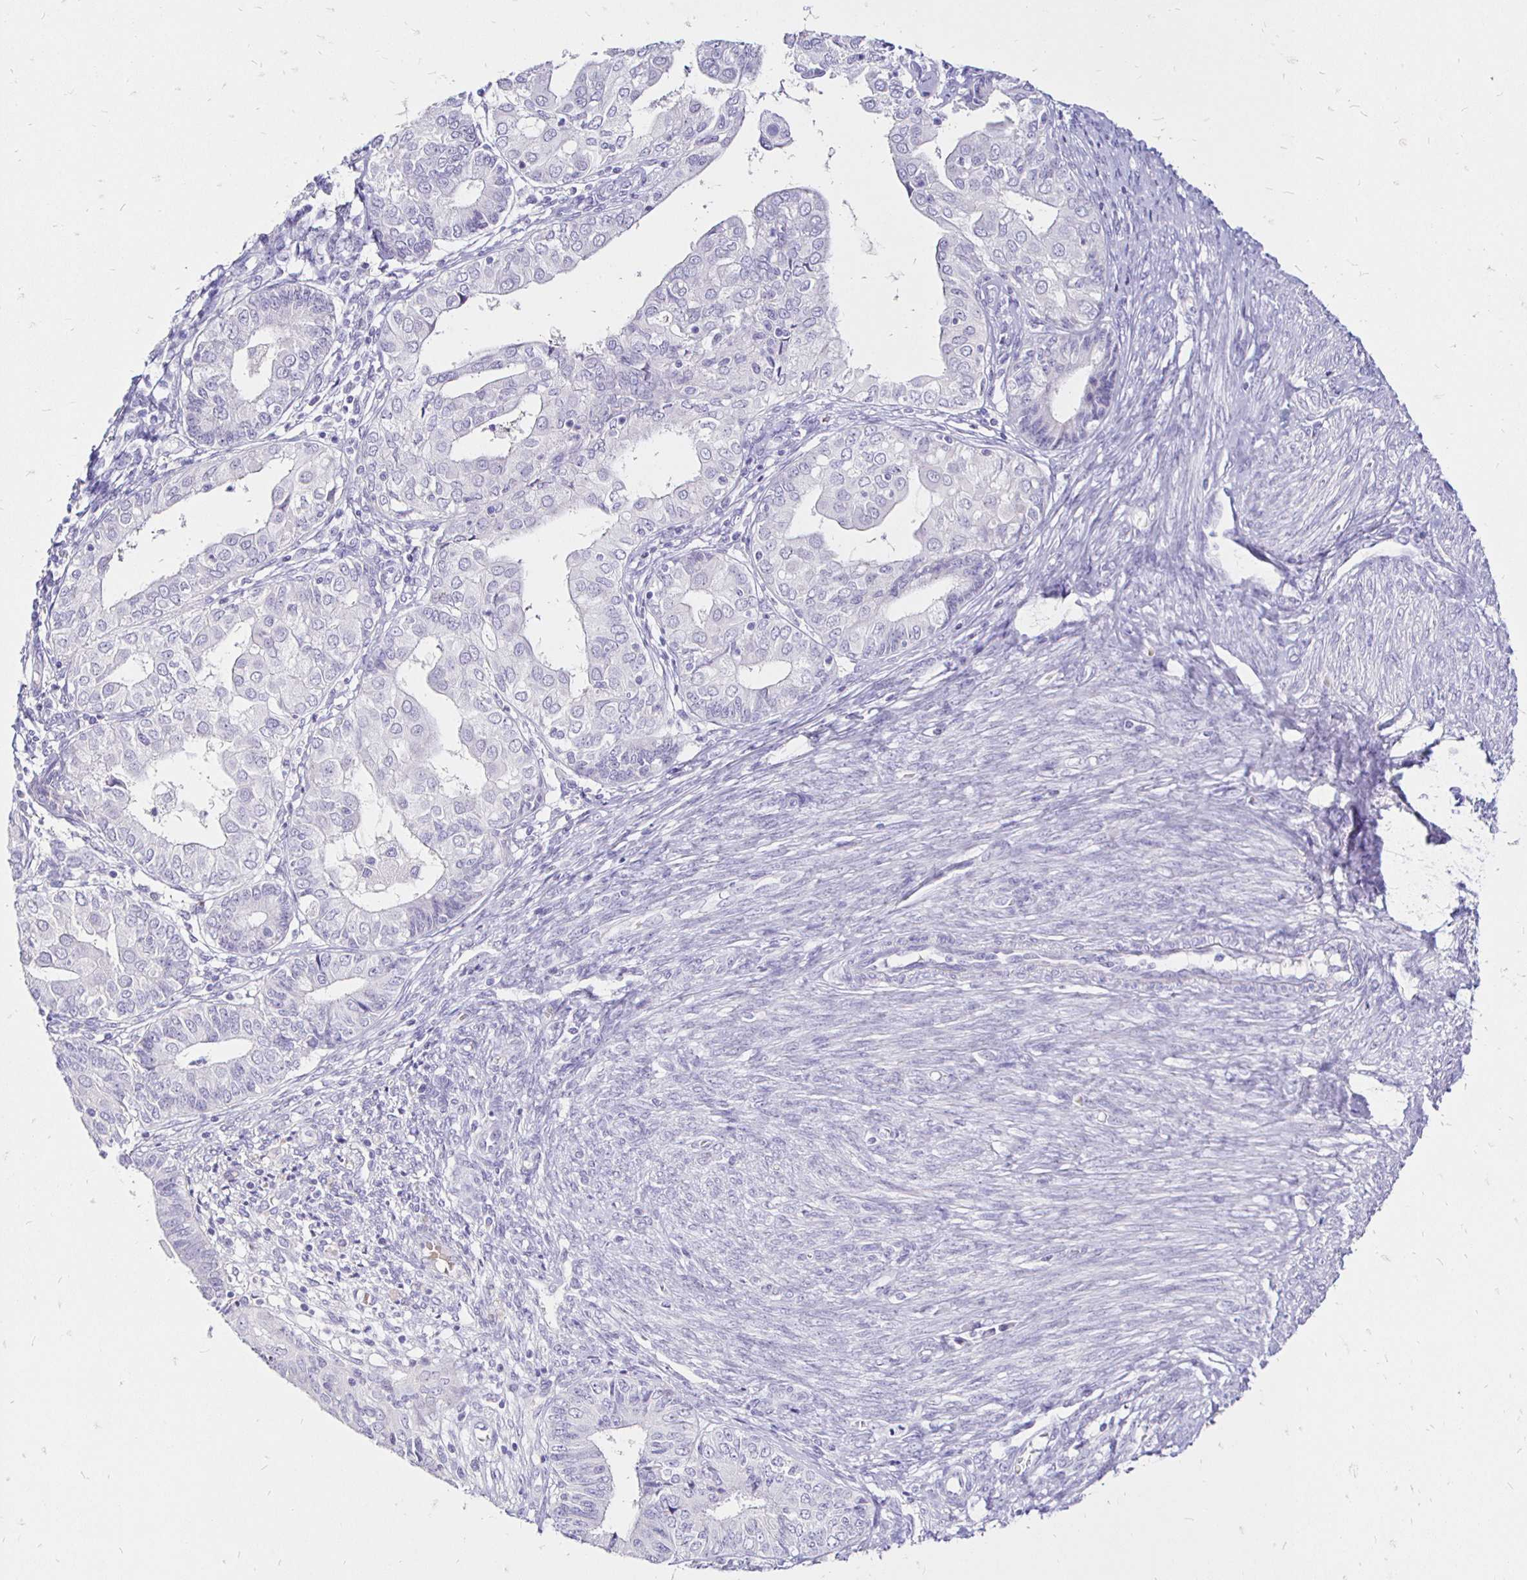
{"staining": {"intensity": "negative", "quantity": "none", "location": "none"}, "tissue": "endometrial cancer", "cell_type": "Tumor cells", "image_type": "cancer", "snomed": [{"axis": "morphology", "description": "Adenocarcinoma, NOS"}, {"axis": "topography", "description": "Endometrium"}], "caption": "A histopathology image of adenocarcinoma (endometrial) stained for a protein shows no brown staining in tumor cells. Brightfield microscopy of immunohistochemistry stained with DAB (brown) and hematoxylin (blue), captured at high magnification.", "gene": "IRGC", "patient": {"sex": "female", "age": 68}}